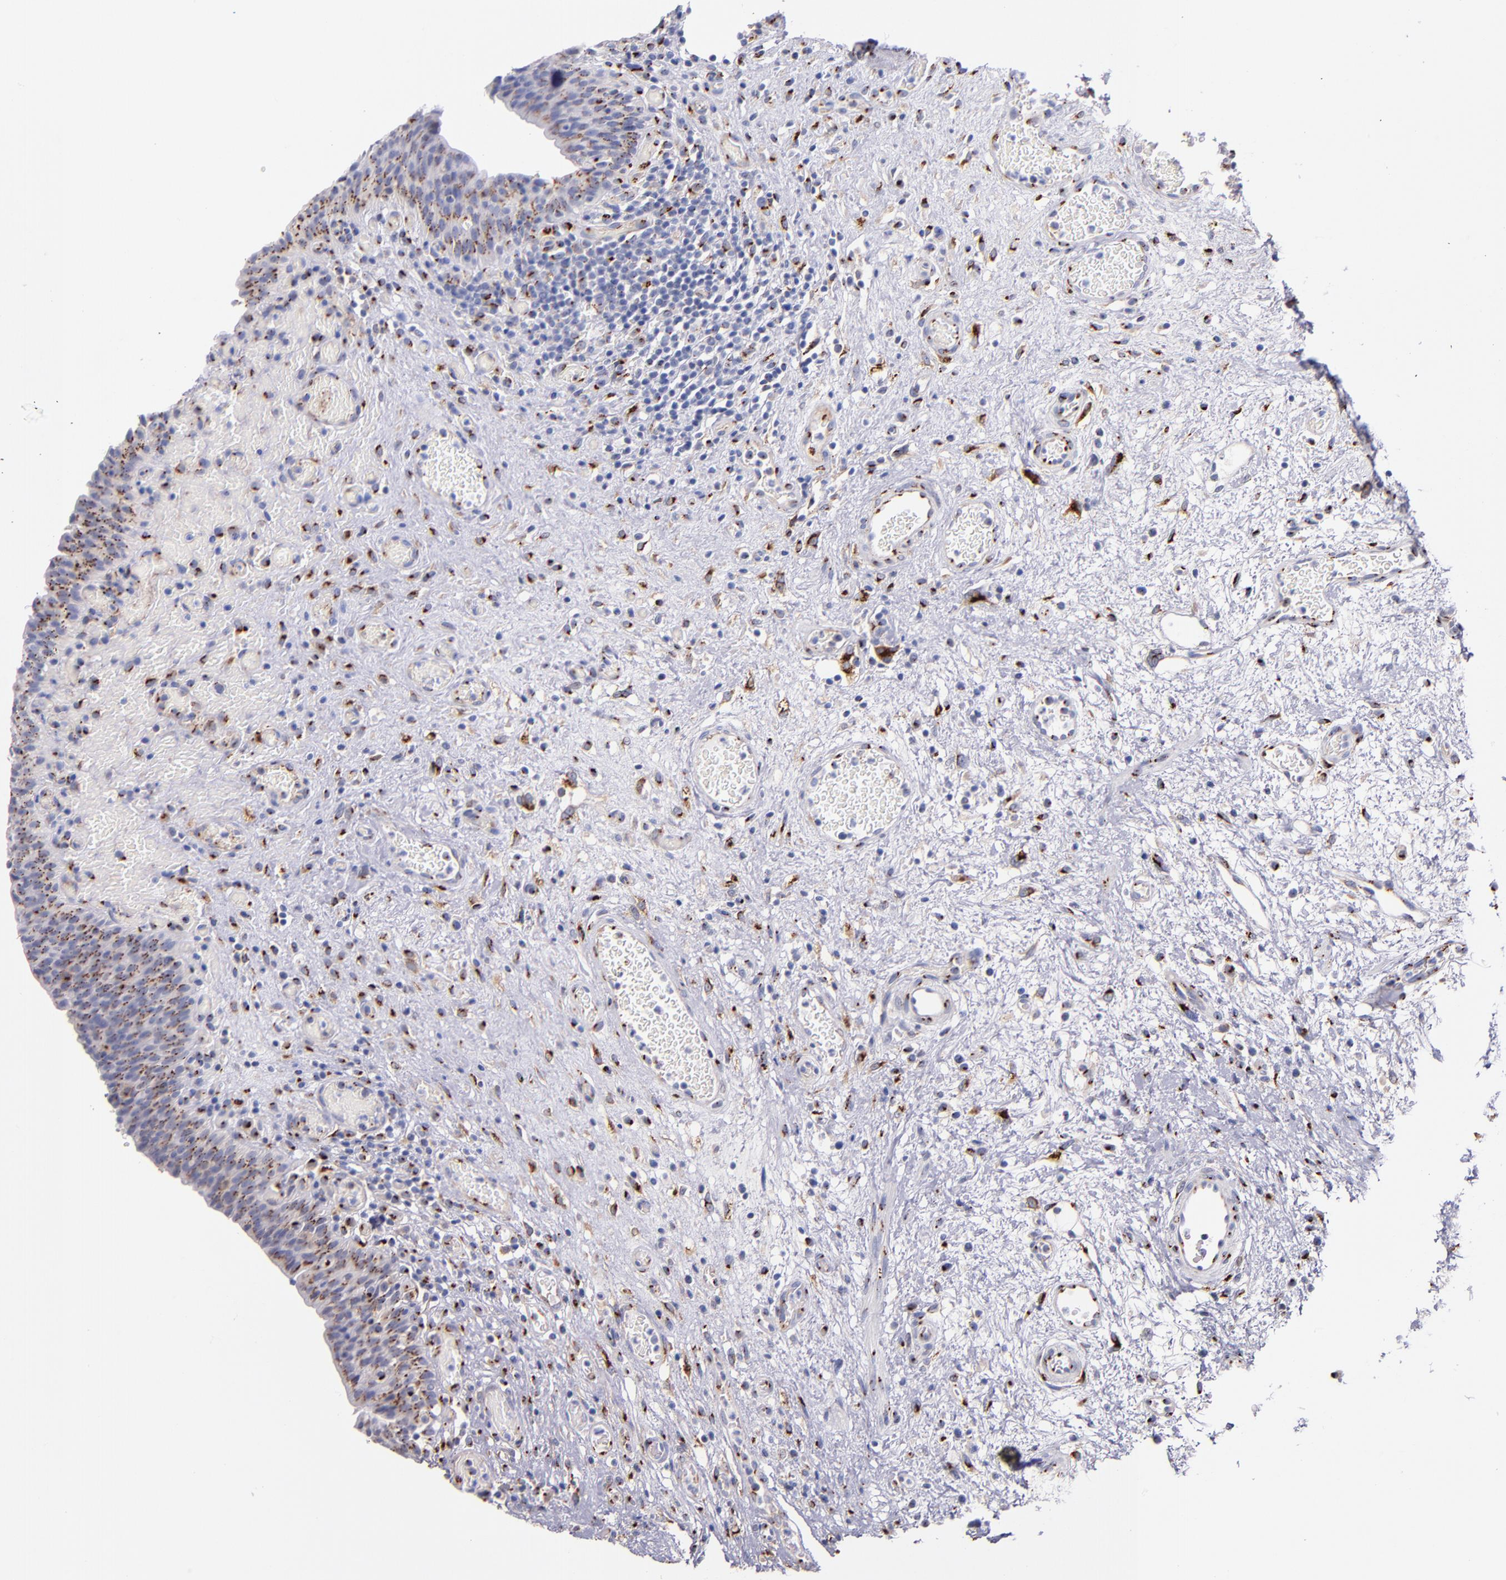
{"staining": {"intensity": "moderate", "quantity": ">75%", "location": "cytoplasmic/membranous"}, "tissue": "urinary bladder", "cell_type": "Urothelial cells", "image_type": "normal", "snomed": [{"axis": "morphology", "description": "Normal tissue, NOS"}, {"axis": "morphology", "description": "Urothelial carcinoma, High grade"}, {"axis": "topography", "description": "Urinary bladder"}], "caption": "About >75% of urothelial cells in normal urinary bladder exhibit moderate cytoplasmic/membranous protein staining as visualized by brown immunohistochemical staining.", "gene": "GOLIM4", "patient": {"sex": "male", "age": 51}}